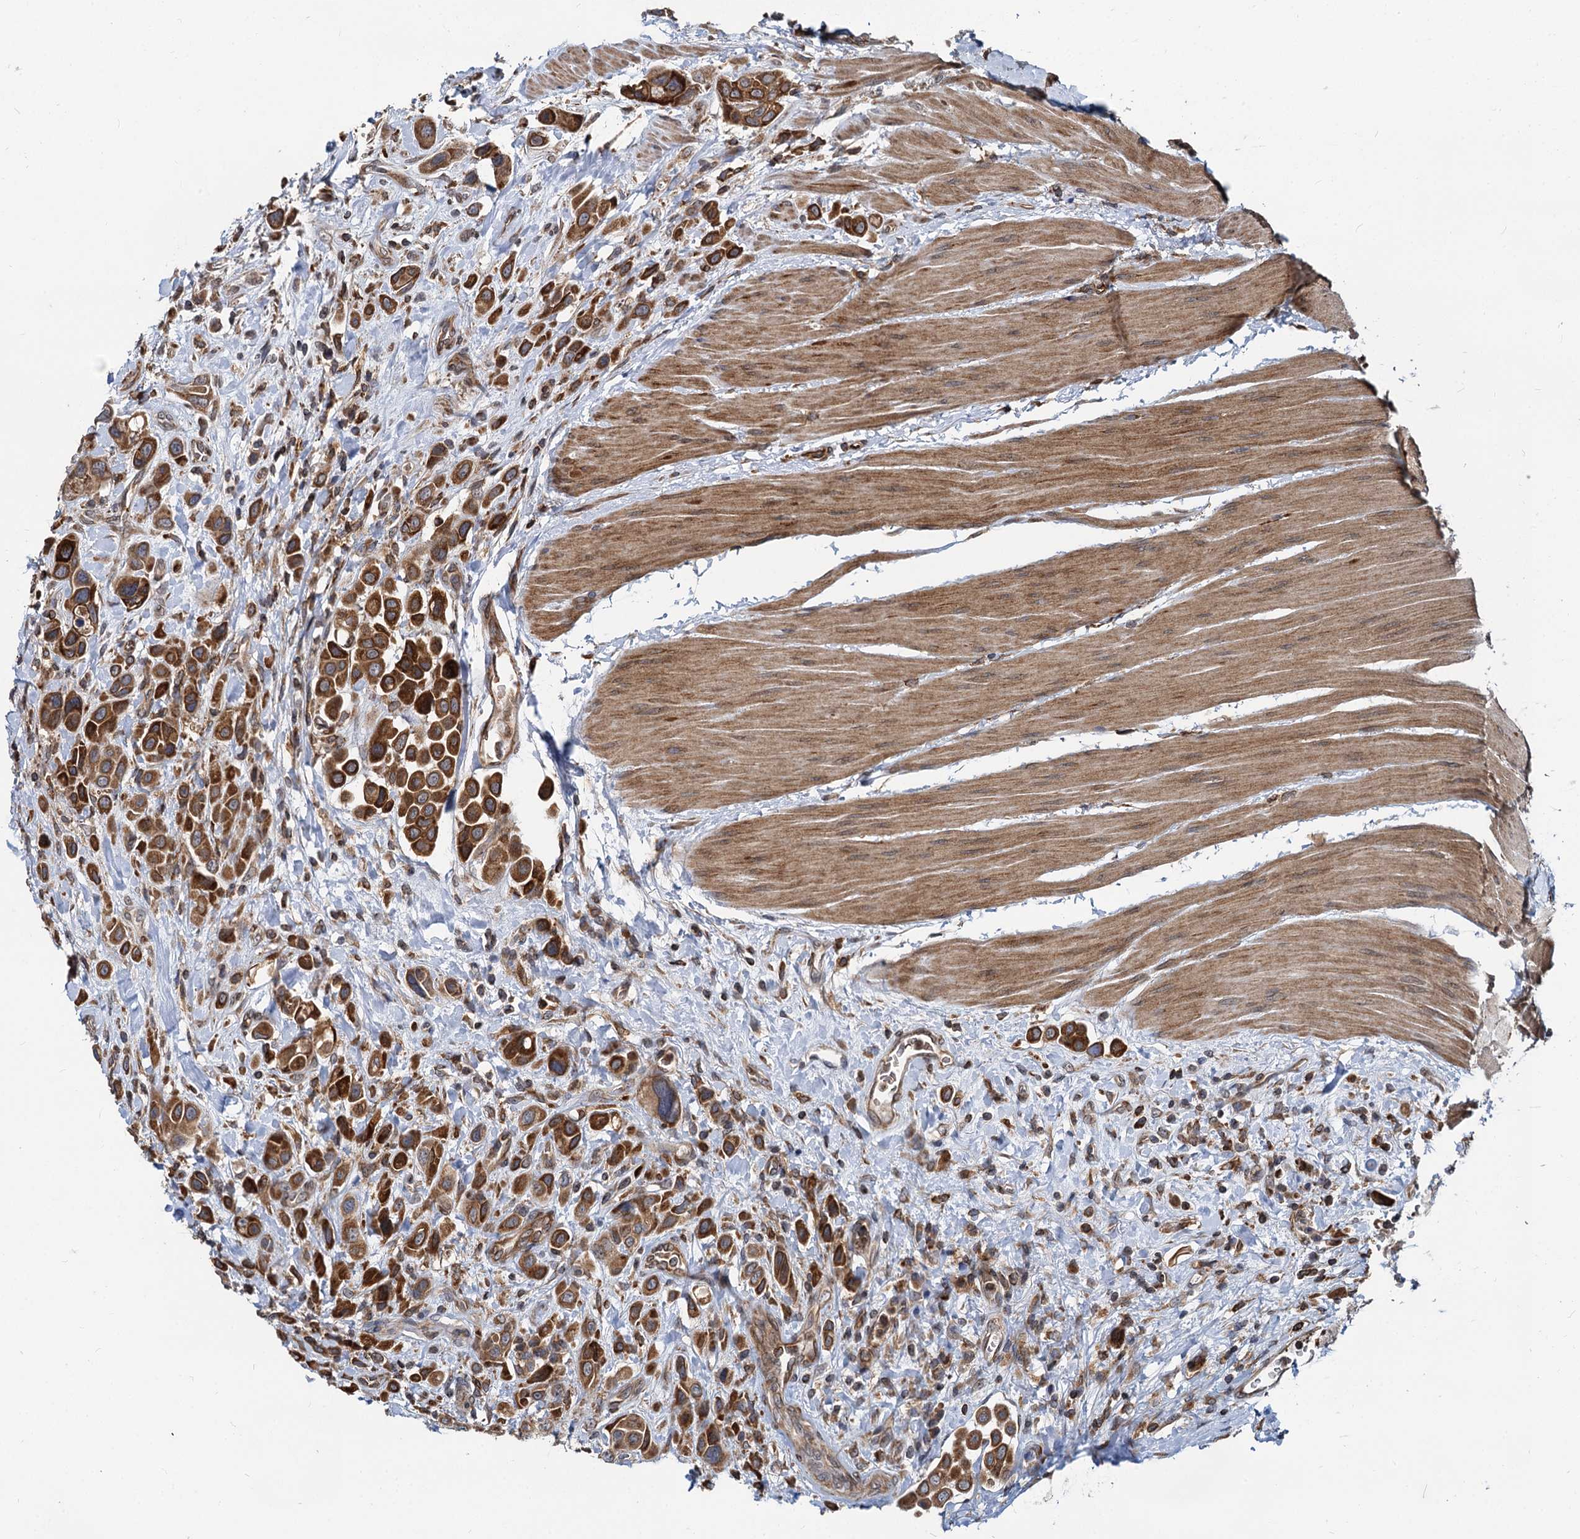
{"staining": {"intensity": "strong", "quantity": ">75%", "location": "cytoplasmic/membranous"}, "tissue": "urothelial cancer", "cell_type": "Tumor cells", "image_type": "cancer", "snomed": [{"axis": "morphology", "description": "Urothelial carcinoma, High grade"}, {"axis": "topography", "description": "Urinary bladder"}], "caption": "The image exhibits immunohistochemical staining of urothelial cancer. There is strong cytoplasmic/membranous staining is seen in about >75% of tumor cells.", "gene": "STIM1", "patient": {"sex": "male", "age": 50}}